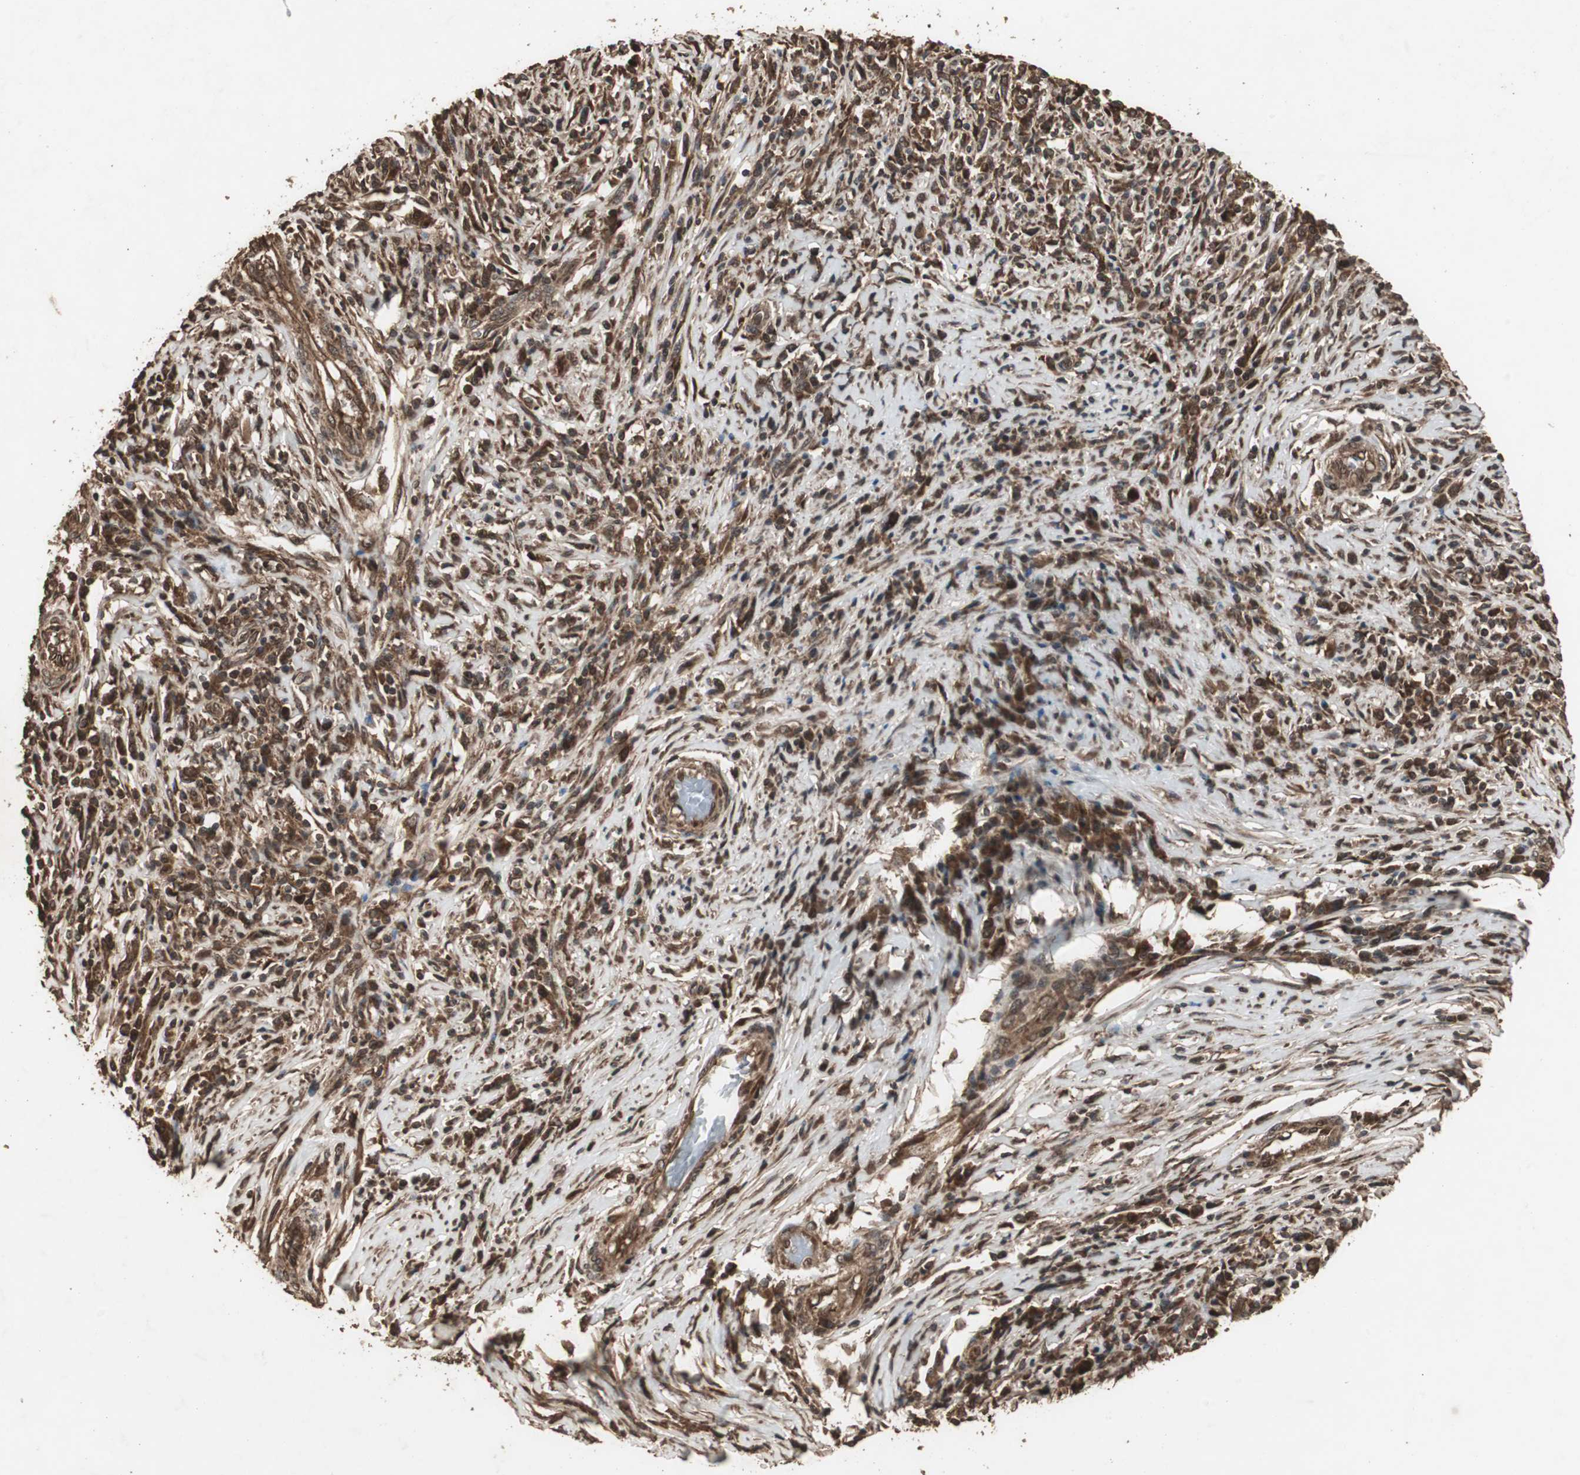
{"staining": {"intensity": "moderate", "quantity": ">75%", "location": "cytoplasmic/membranous"}, "tissue": "melanoma", "cell_type": "Tumor cells", "image_type": "cancer", "snomed": [{"axis": "morphology", "description": "Malignant melanoma, Metastatic site"}, {"axis": "topography", "description": "Lymph node"}], "caption": "The immunohistochemical stain highlights moderate cytoplasmic/membranous expression in tumor cells of malignant melanoma (metastatic site) tissue. The protein is stained brown, and the nuclei are stained in blue (DAB IHC with brightfield microscopy, high magnification).", "gene": "LAMTOR5", "patient": {"sex": "male", "age": 61}}